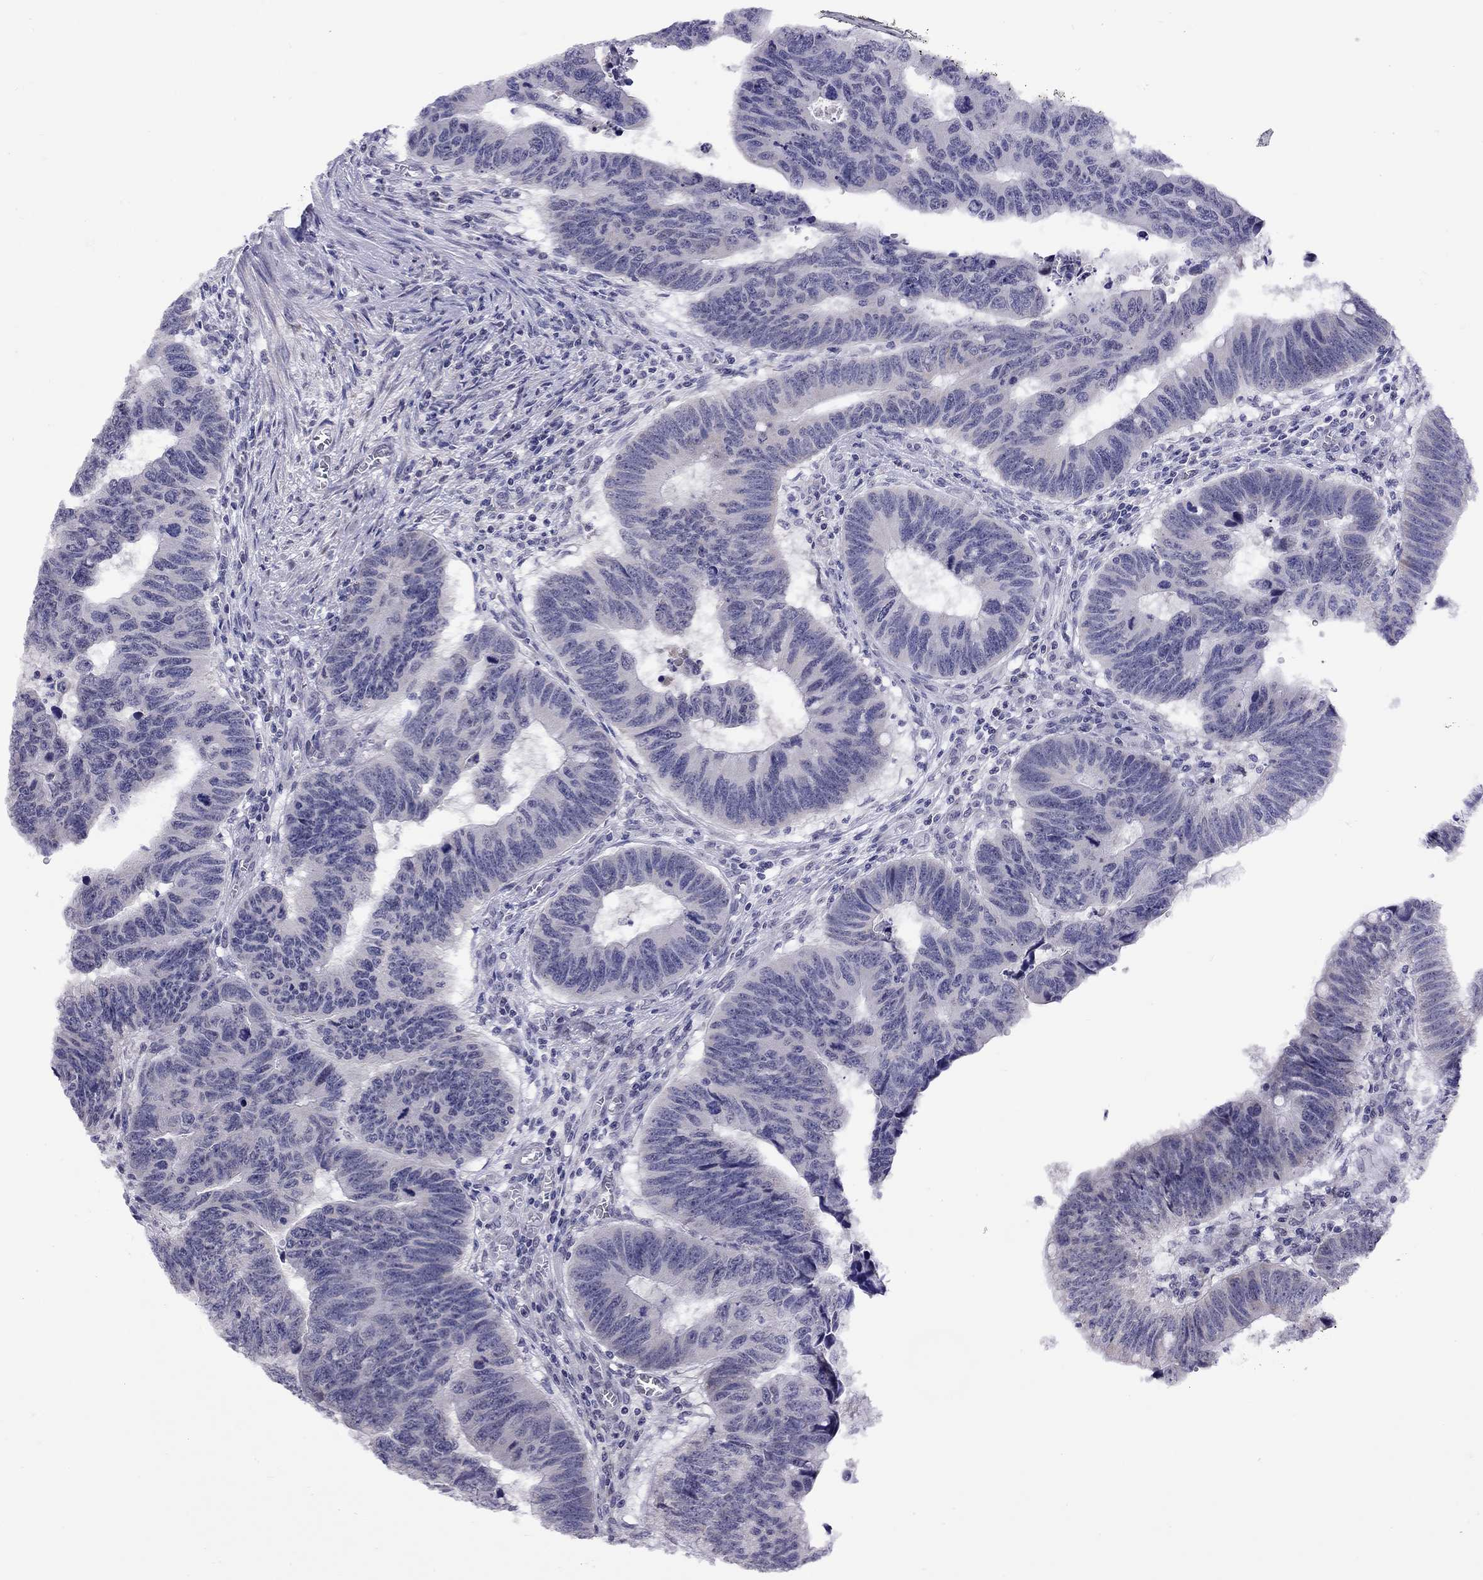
{"staining": {"intensity": "negative", "quantity": "none", "location": "none"}, "tissue": "colorectal cancer", "cell_type": "Tumor cells", "image_type": "cancer", "snomed": [{"axis": "morphology", "description": "Adenocarcinoma, NOS"}, {"axis": "topography", "description": "Appendix"}, {"axis": "topography", "description": "Colon"}, {"axis": "topography", "description": "Cecum"}, {"axis": "topography", "description": "Colon asc"}], "caption": "Colorectal adenocarcinoma stained for a protein using immunohistochemistry displays no expression tumor cells.", "gene": "HES5", "patient": {"sex": "female", "age": 85}}